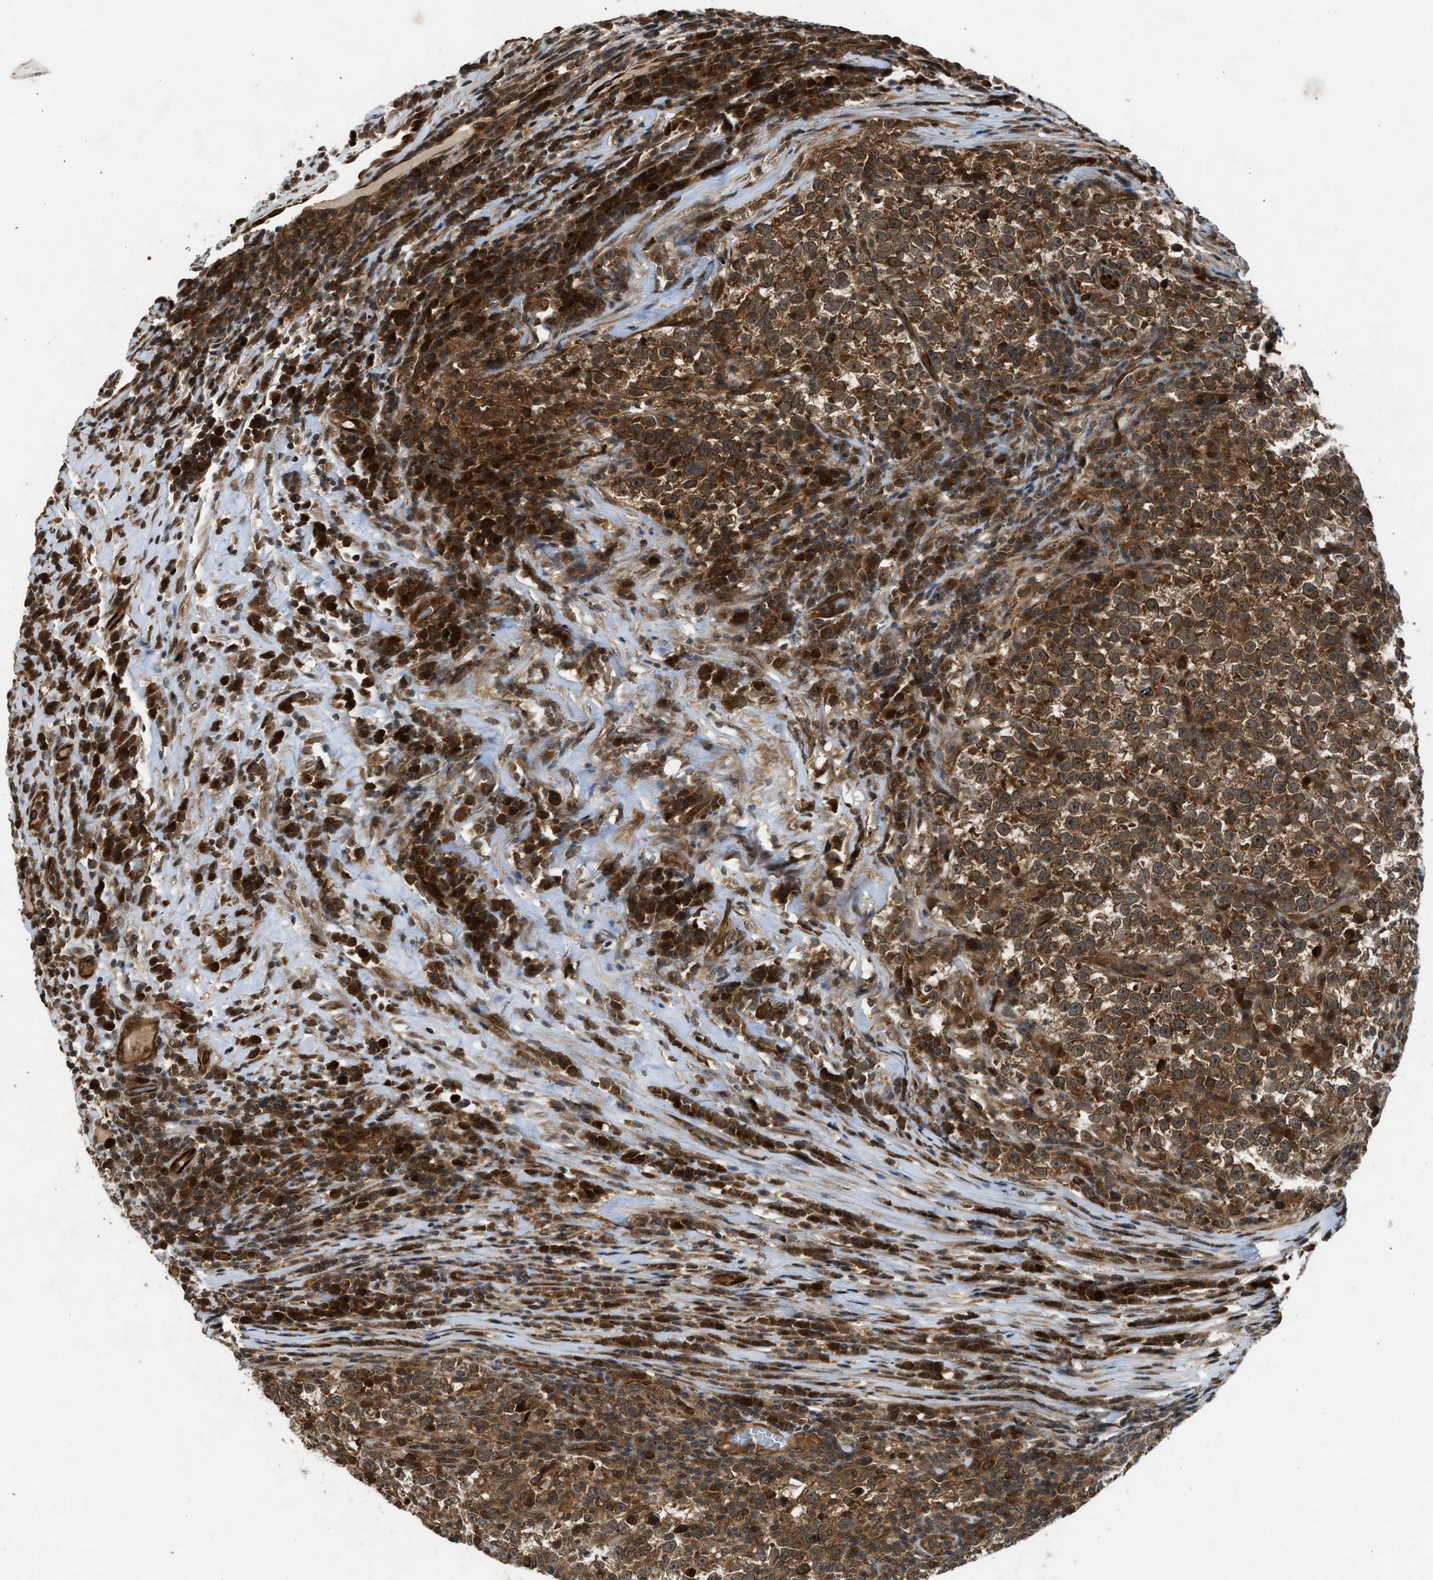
{"staining": {"intensity": "strong", "quantity": ">75%", "location": "cytoplasmic/membranous"}, "tissue": "testis cancer", "cell_type": "Tumor cells", "image_type": "cancer", "snomed": [{"axis": "morphology", "description": "Seminoma, NOS"}, {"axis": "topography", "description": "Testis"}], "caption": "Approximately >75% of tumor cells in human seminoma (testis) reveal strong cytoplasmic/membranous protein staining as visualized by brown immunohistochemical staining.", "gene": "TXNL1", "patient": {"sex": "male", "age": 43}}